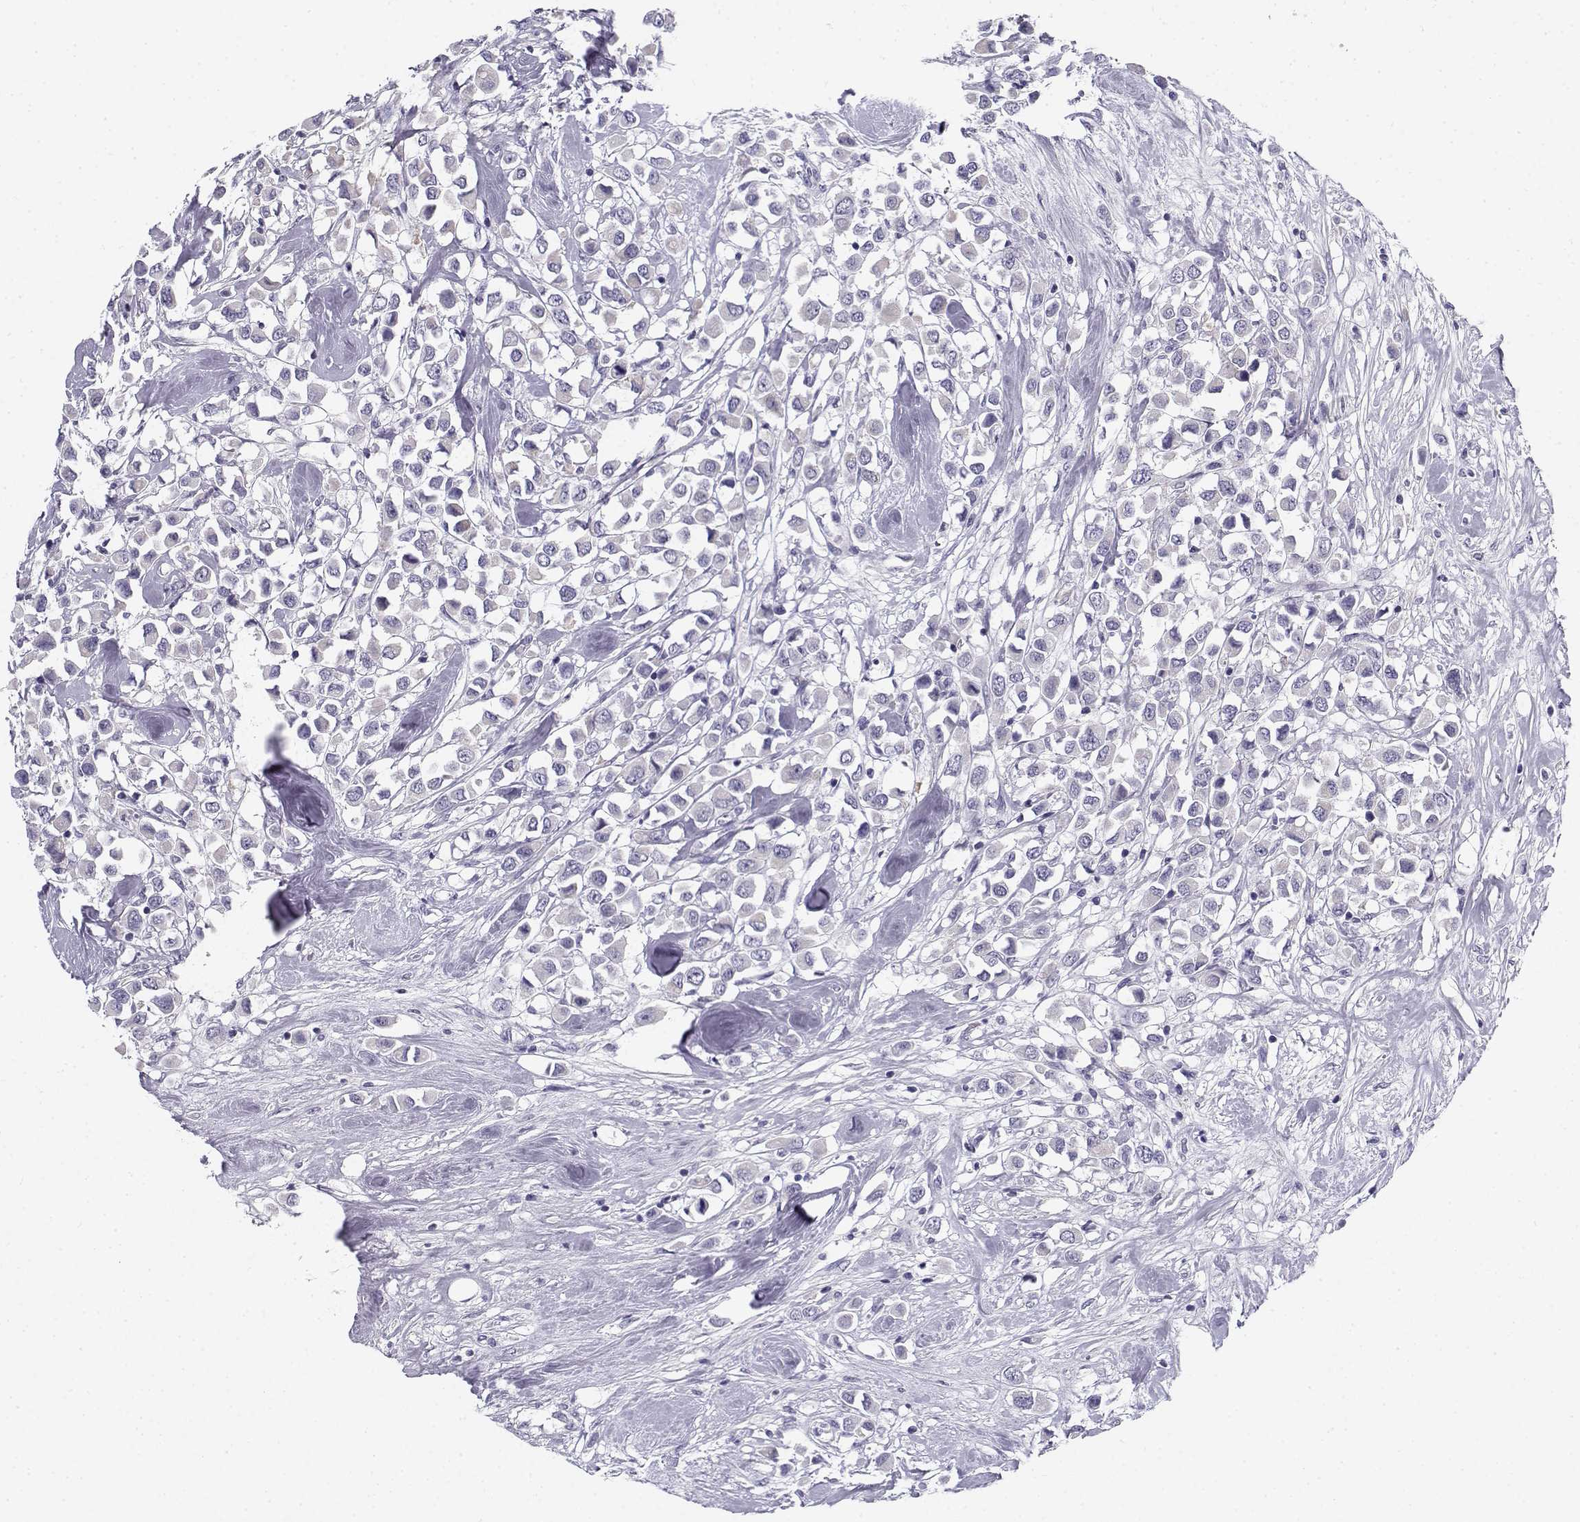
{"staining": {"intensity": "negative", "quantity": "none", "location": "none"}, "tissue": "breast cancer", "cell_type": "Tumor cells", "image_type": "cancer", "snomed": [{"axis": "morphology", "description": "Duct carcinoma"}, {"axis": "topography", "description": "Breast"}], "caption": "Immunohistochemistry (IHC) of breast infiltrating ductal carcinoma demonstrates no staining in tumor cells. The staining is performed using DAB (3,3'-diaminobenzidine) brown chromogen with nuclei counter-stained in using hematoxylin.", "gene": "CREB3L3", "patient": {"sex": "female", "age": 61}}